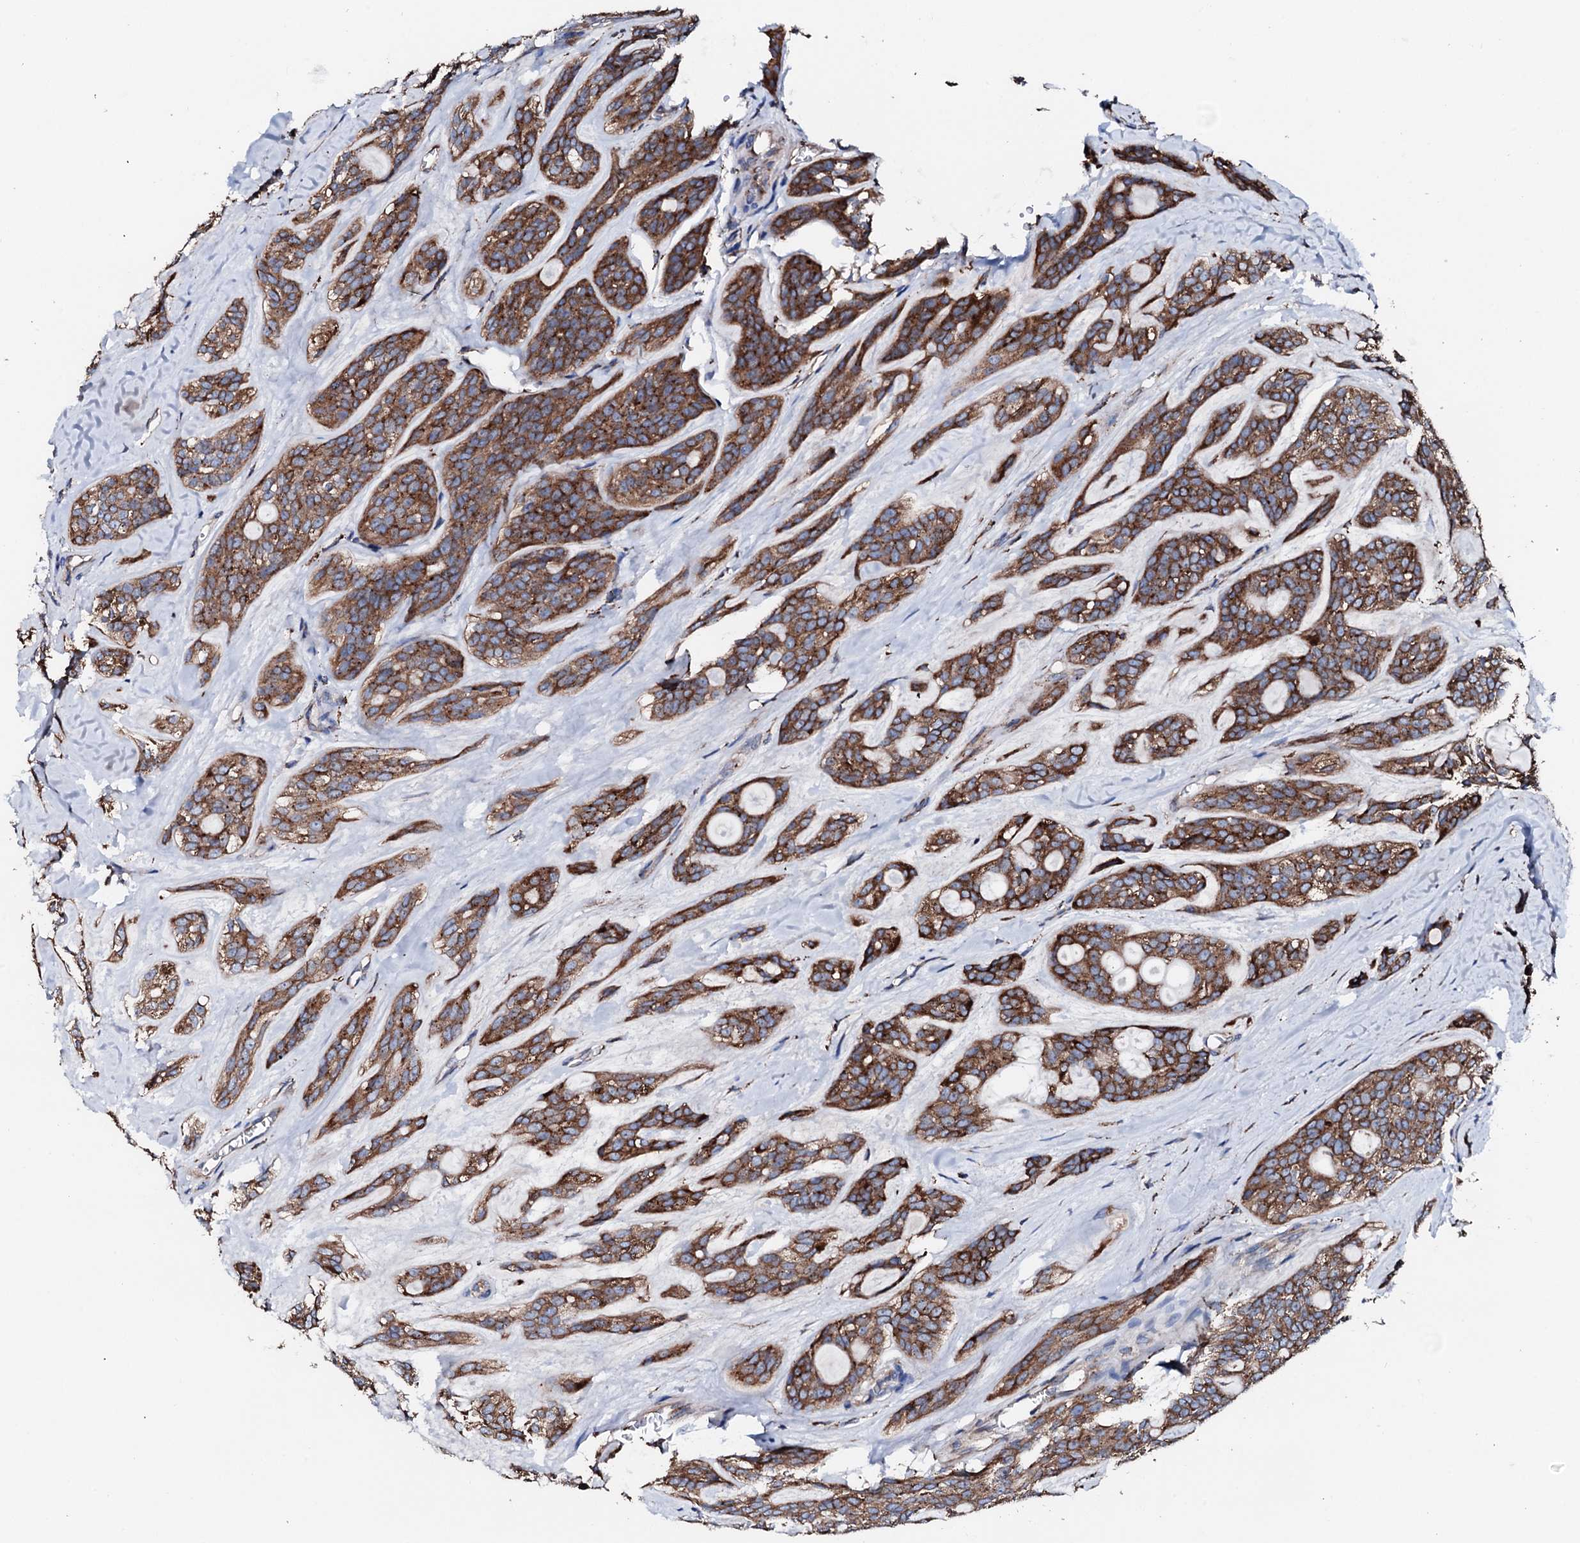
{"staining": {"intensity": "strong", "quantity": ">75%", "location": "cytoplasmic/membranous"}, "tissue": "head and neck cancer", "cell_type": "Tumor cells", "image_type": "cancer", "snomed": [{"axis": "morphology", "description": "Adenocarcinoma, NOS"}, {"axis": "topography", "description": "Head-Neck"}], "caption": "Protein staining by immunohistochemistry exhibits strong cytoplasmic/membranous expression in approximately >75% of tumor cells in head and neck cancer.", "gene": "AMDHD1", "patient": {"sex": "male", "age": 66}}